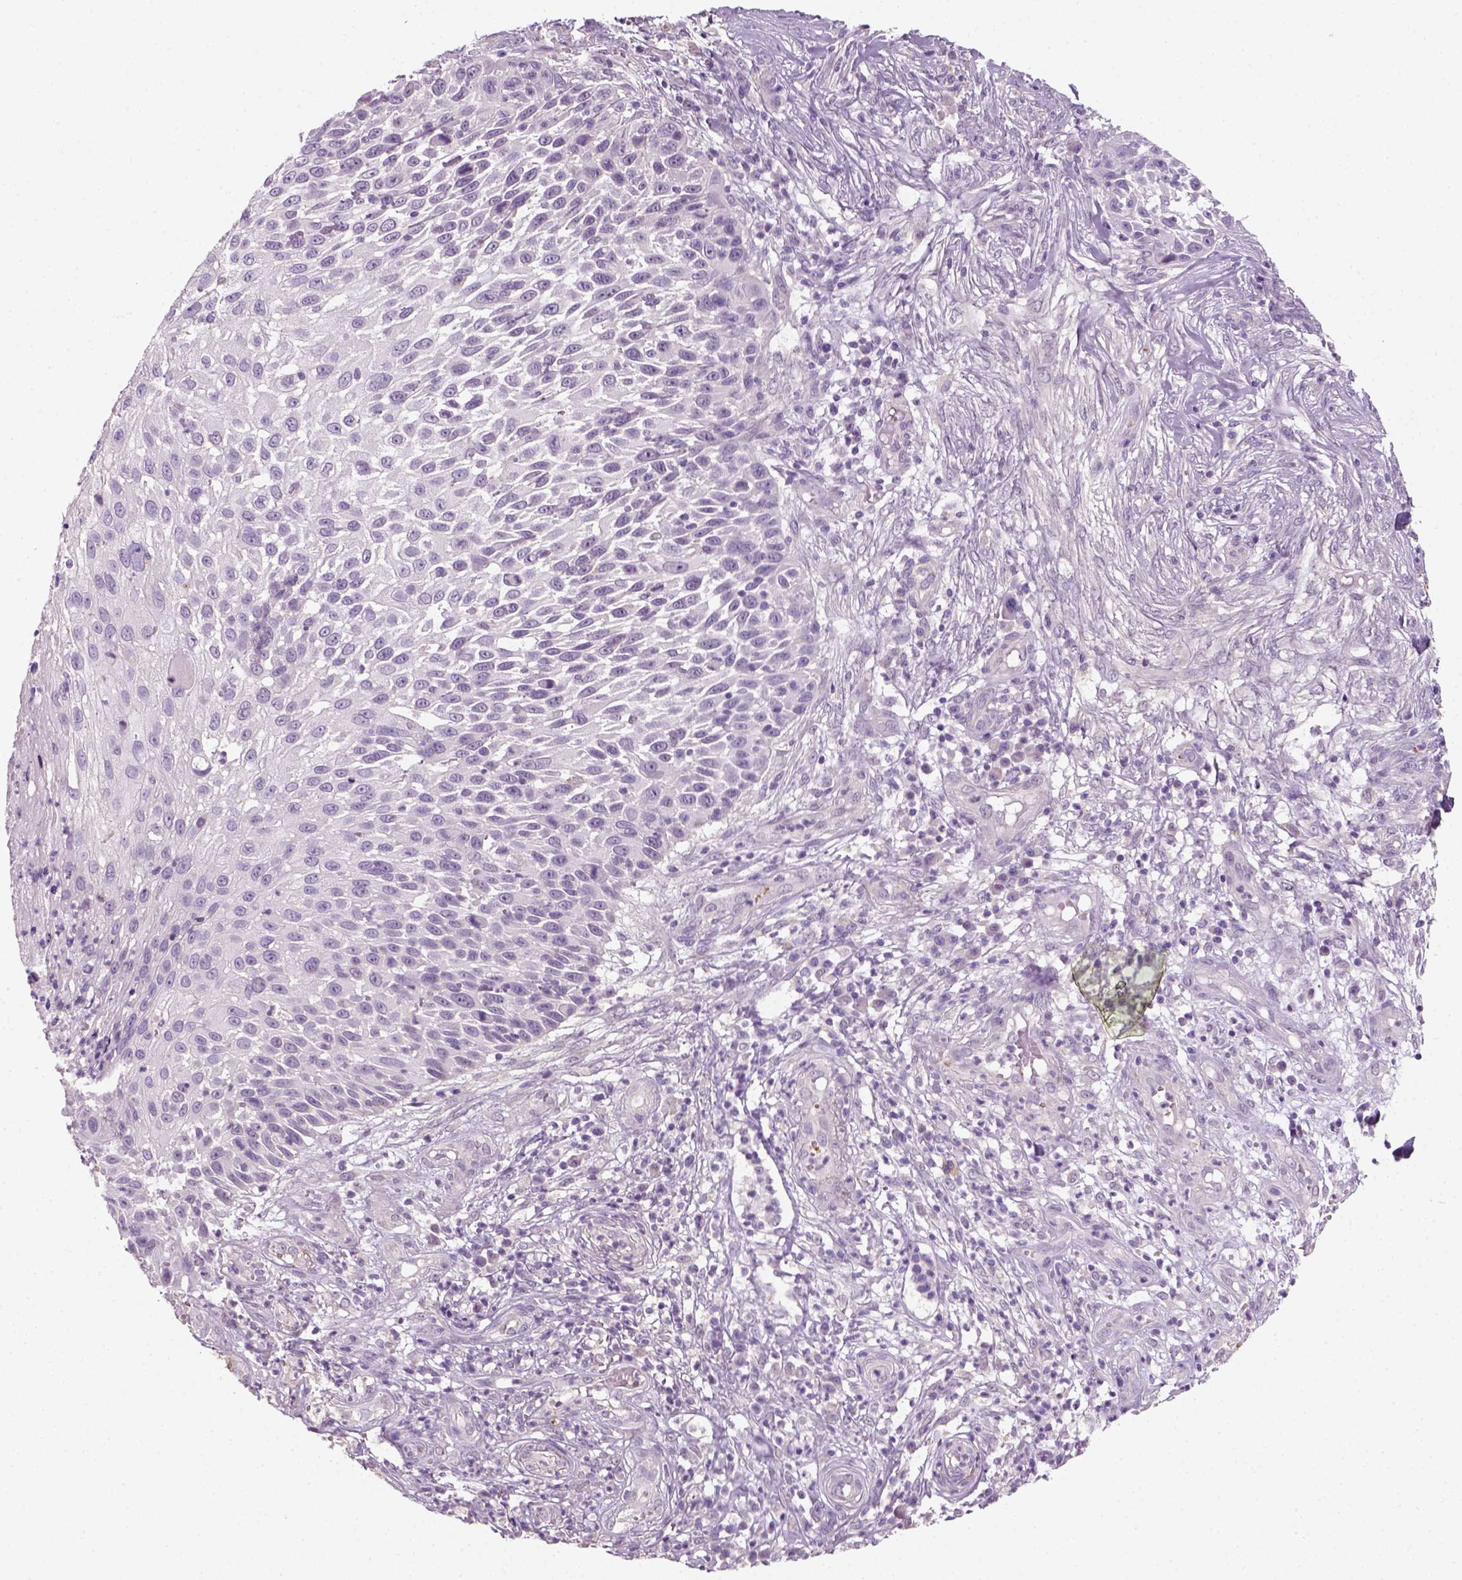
{"staining": {"intensity": "negative", "quantity": "none", "location": "none"}, "tissue": "skin cancer", "cell_type": "Tumor cells", "image_type": "cancer", "snomed": [{"axis": "morphology", "description": "Squamous cell carcinoma, NOS"}, {"axis": "topography", "description": "Skin"}], "caption": "Skin cancer was stained to show a protein in brown. There is no significant staining in tumor cells.", "gene": "FAM163B", "patient": {"sex": "male", "age": 92}}